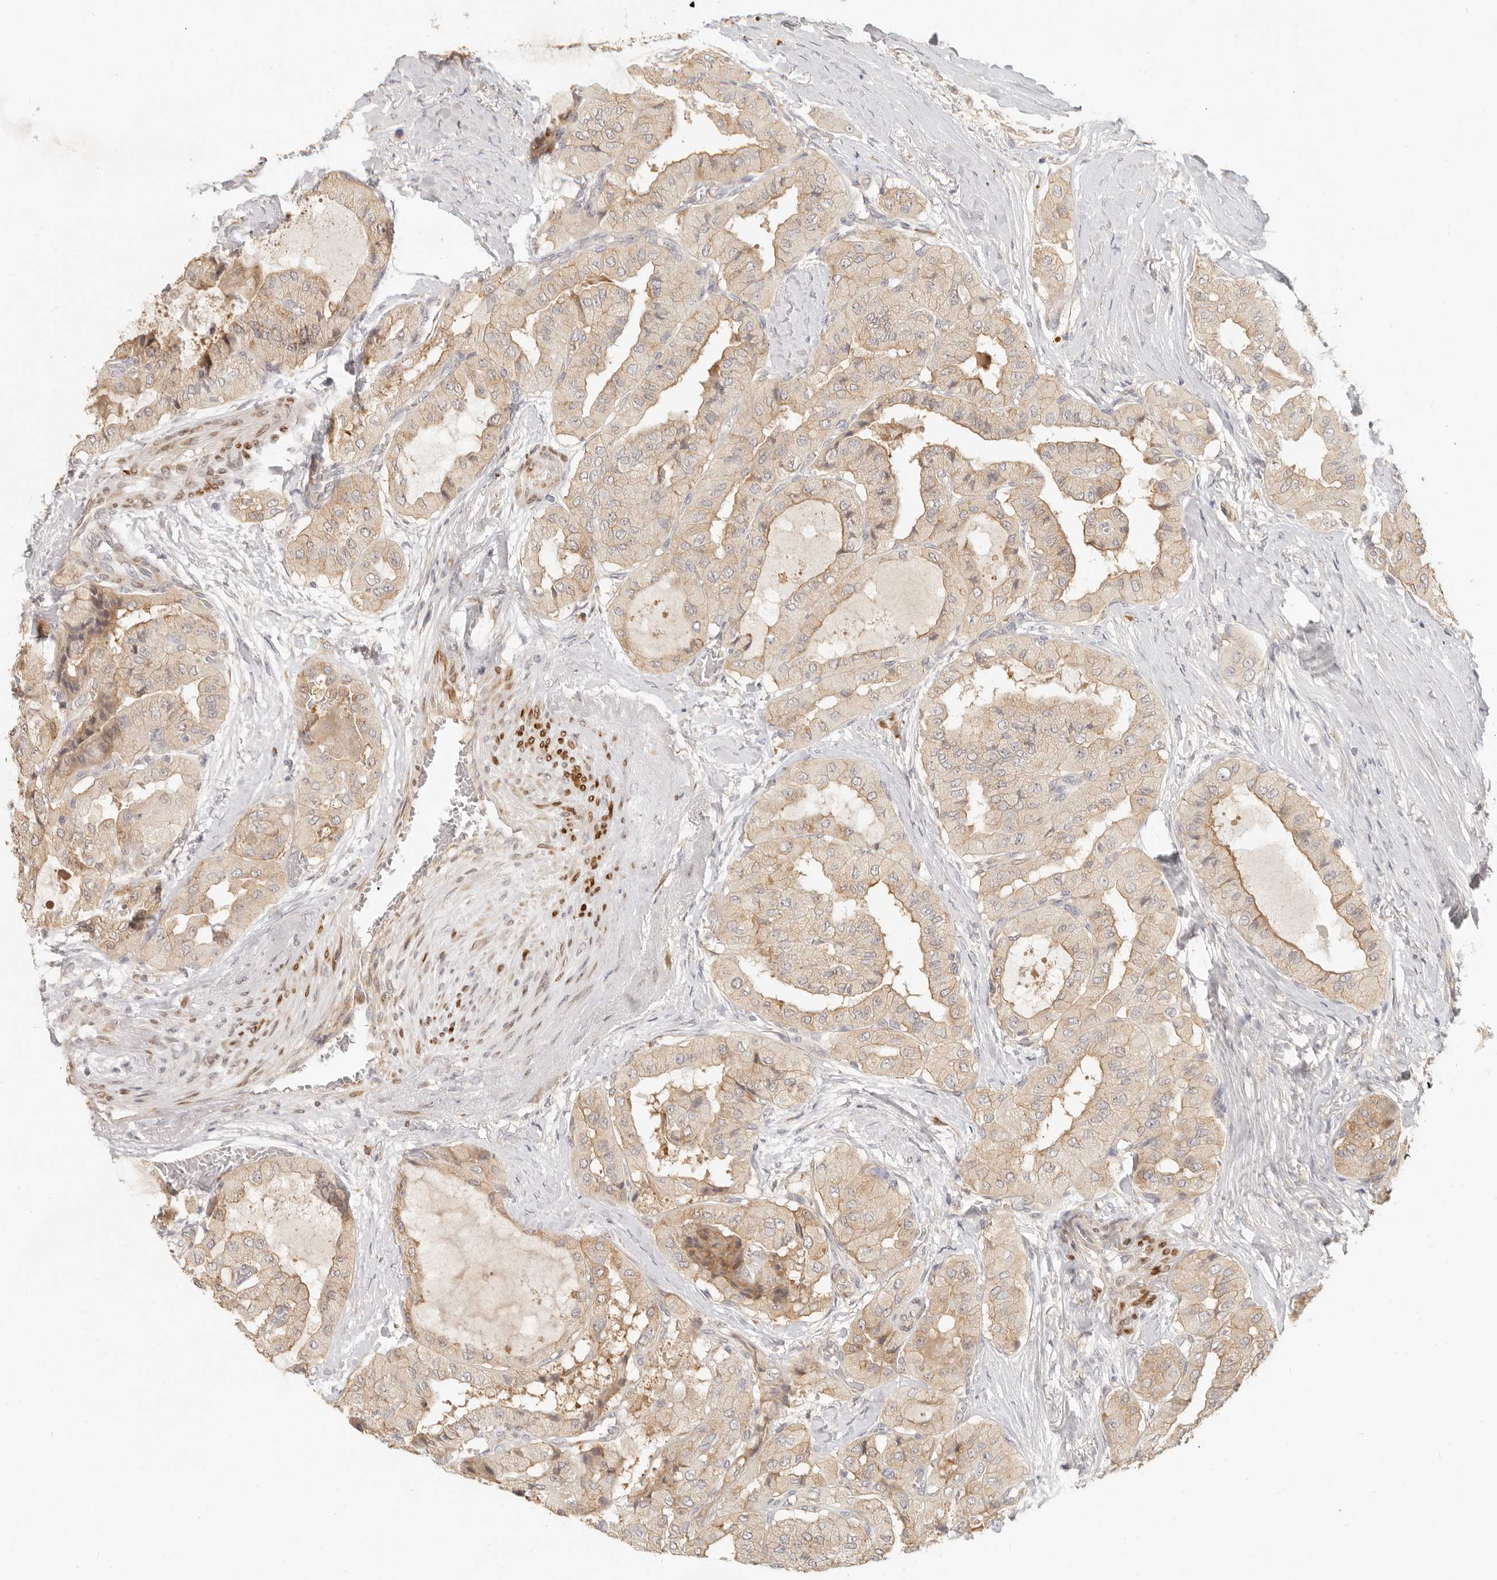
{"staining": {"intensity": "moderate", "quantity": "25%-75%", "location": "cytoplasmic/membranous"}, "tissue": "thyroid cancer", "cell_type": "Tumor cells", "image_type": "cancer", "snomed": [{"axis": "morphology", "description": "Papillary adenocarcinoma, NOS"}, {"axis": "topography", "description": "Thyroid gland"}], "caption": "The photomicrograph displays immunohistochemical staining of papillary adenocarcinoma (thyroid). There is moderate cytoplasmic/membranous staining is appreciated in approximately 25%-75% of tumor cells.", "gene": "PABPC4", "patient": {"sex": "female", "age": 59}}